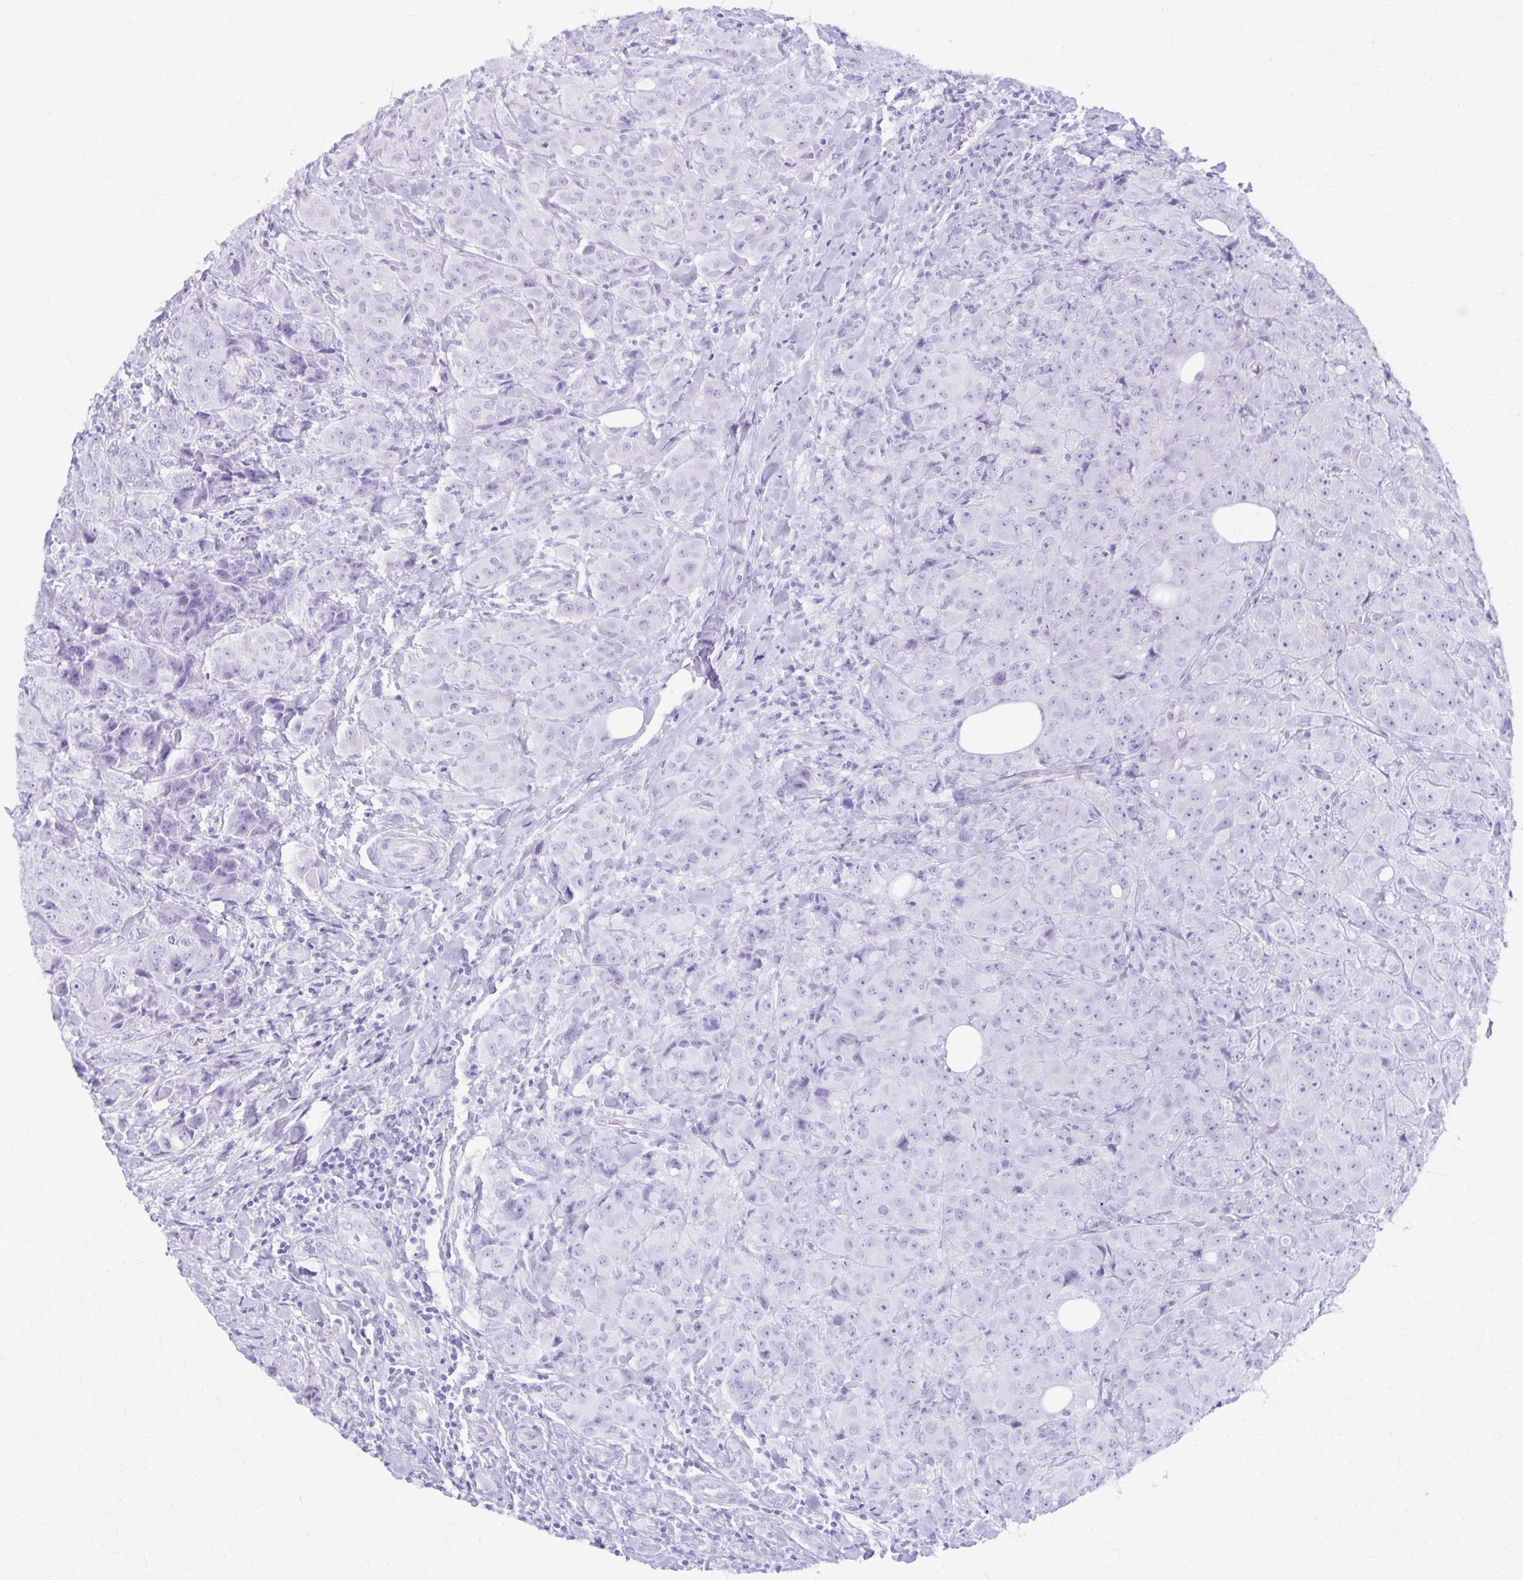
{"staining": {"intensity": "negative", "quantity": "none", "location": "none"}, "tissue": "breast cancer", "cell_type": "Tumor cells", "image_type": "cancer", "snomed": [{"axis": "morphology", "description": "Normal tissue, NOS"}, {"axis": "morphology", "description": "Duct carcinoma"}, {"axis": "topography", "description": "Breast"}], "caption": "The immunohistochemistry micrograph has no significant staining in tumor cells of breast invasive ductal carcinoma tissue.", "gene": "DEFA5", "patient": {"sex": "female", "age": 43}}